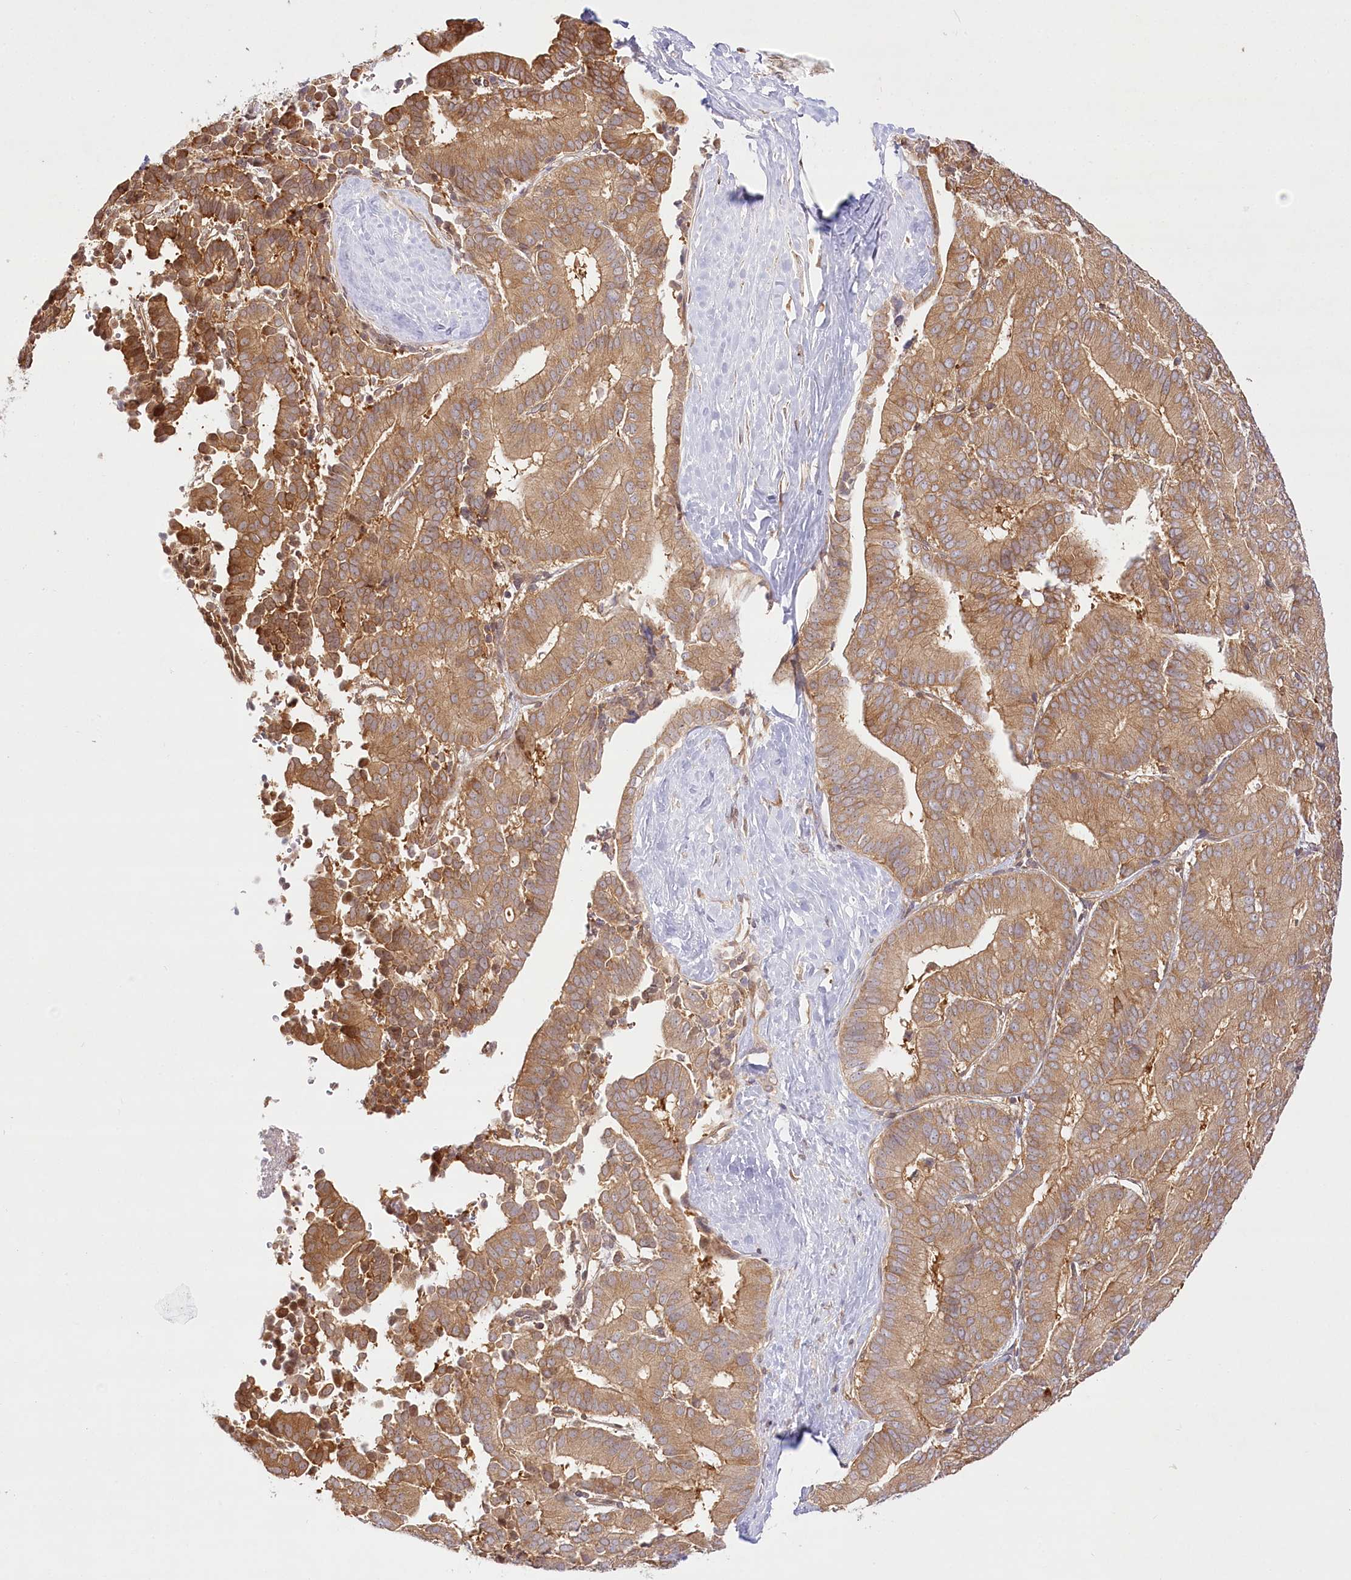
{"staining": {"intensity": "moderate", "quantity": ">75%", "location": "cytoplasmic/membranous"}, "tissue": "liver cancer", "cell_type": "Tumor cells", "image_type": "cancer", "snomed": [{"axis": "morphology", "description": "Cholangiocarcinoma"}, {"axis": "topography", "description": "Liver"}], "caption": "Immunohistochemistry (IHC) (DAB) staining of human cholangiocarcinoma (liver) exhibits moderate cytoplasmic/membranous protein positivity in approximately >75% of tumor cells.", "gene": "INPP4B", "patient": {"sex": "female", "age": 75}}